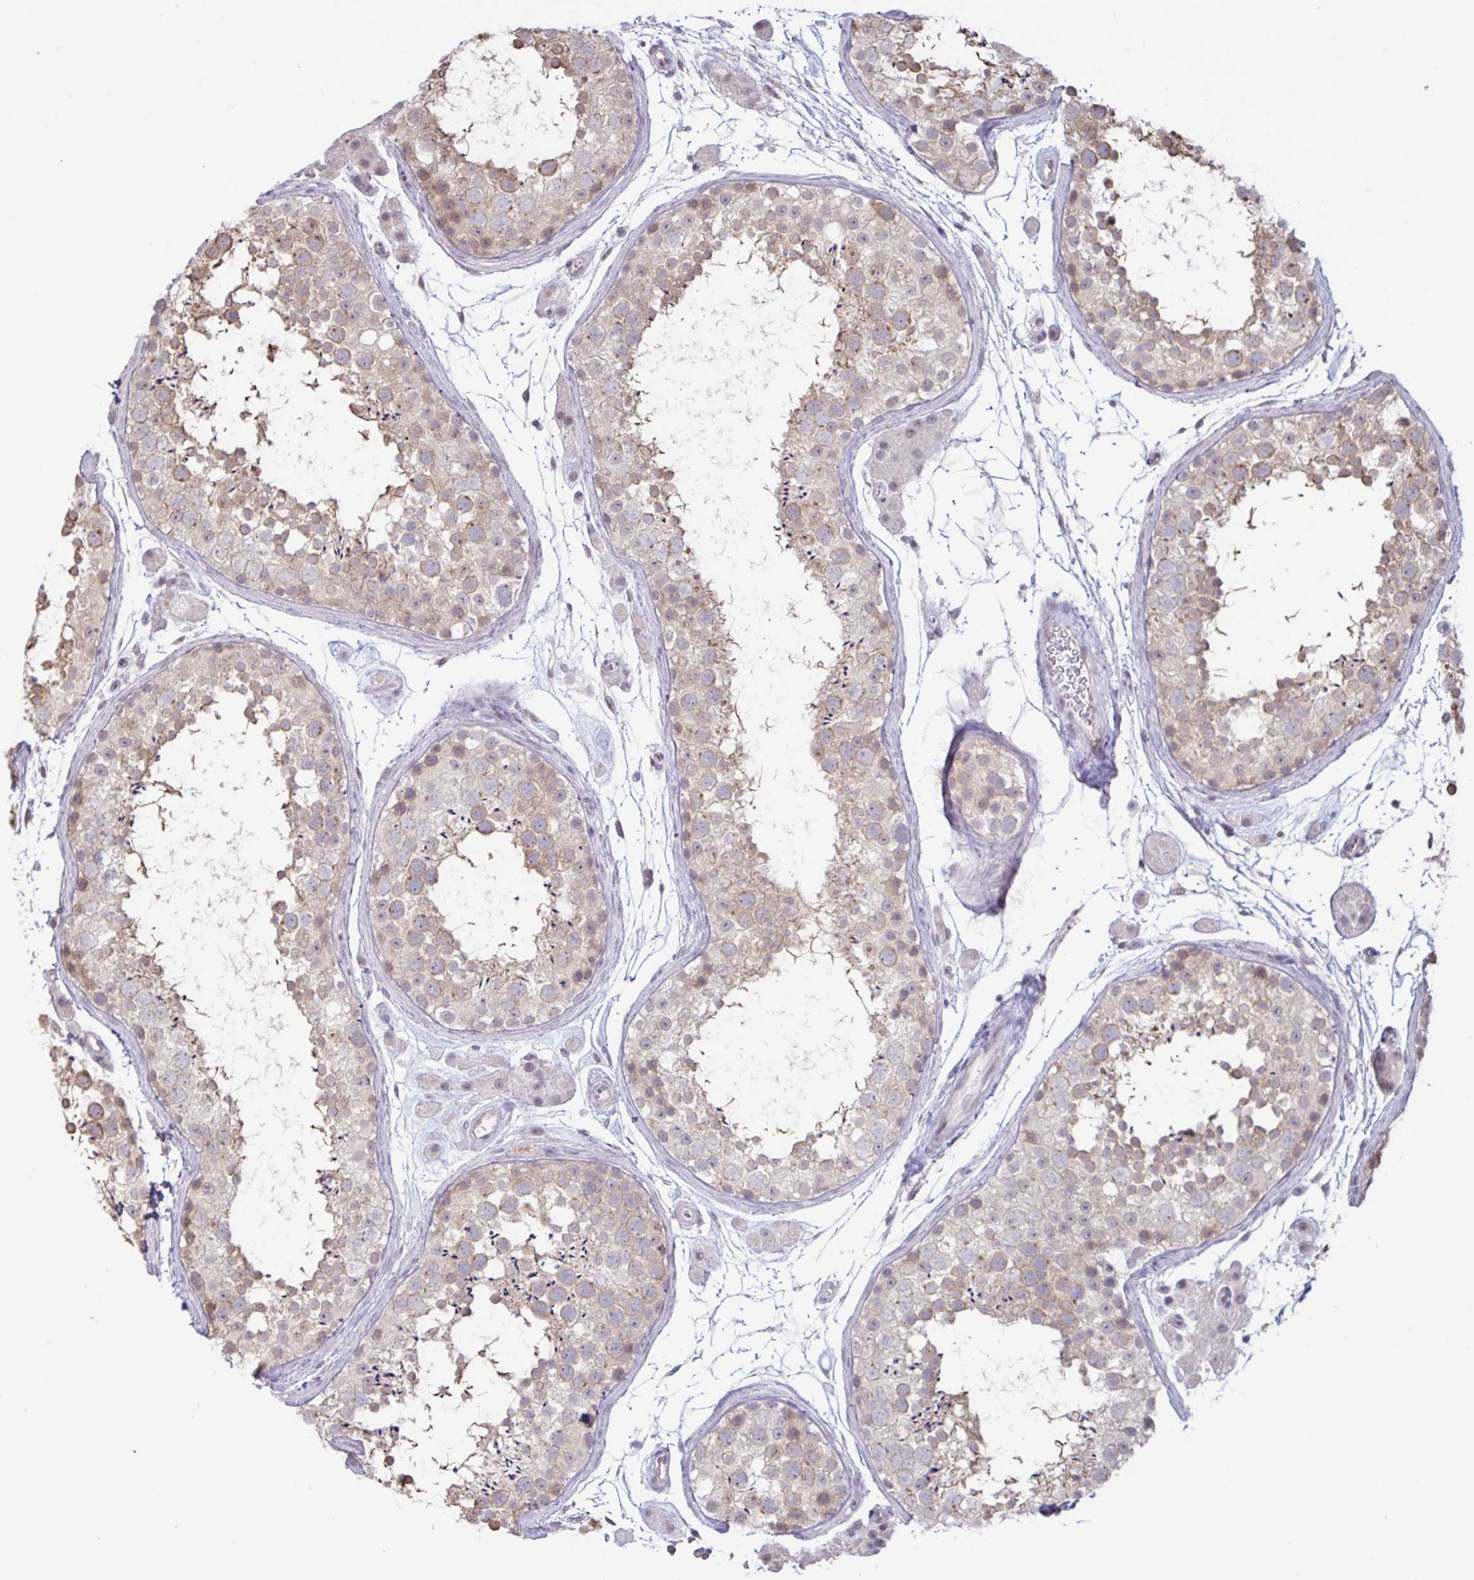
{"staining": {"intensity": "moderate", "quantity": "<25%", "location": "cytoplasmic/membranous"}, "tissue": "testis", "cell_type": "Cells in seminiferous ducts", "image_type": "normal", "snomed": [{"axis": "morphology", "description": "Normal tissue, NOS"}, {"axis": "topography", "description": "Testis"}], "caption": "Immunohistochemistry (IHC) (DAB (3,3'-diaminobenzidine)) staining of benign testis displays moderate cytoplasmic/membranous protein staining in approximately <25% of cells in seminiferous ducts.", "gene": "HYPK", "patient": {"sex": "male", "age": 41}}